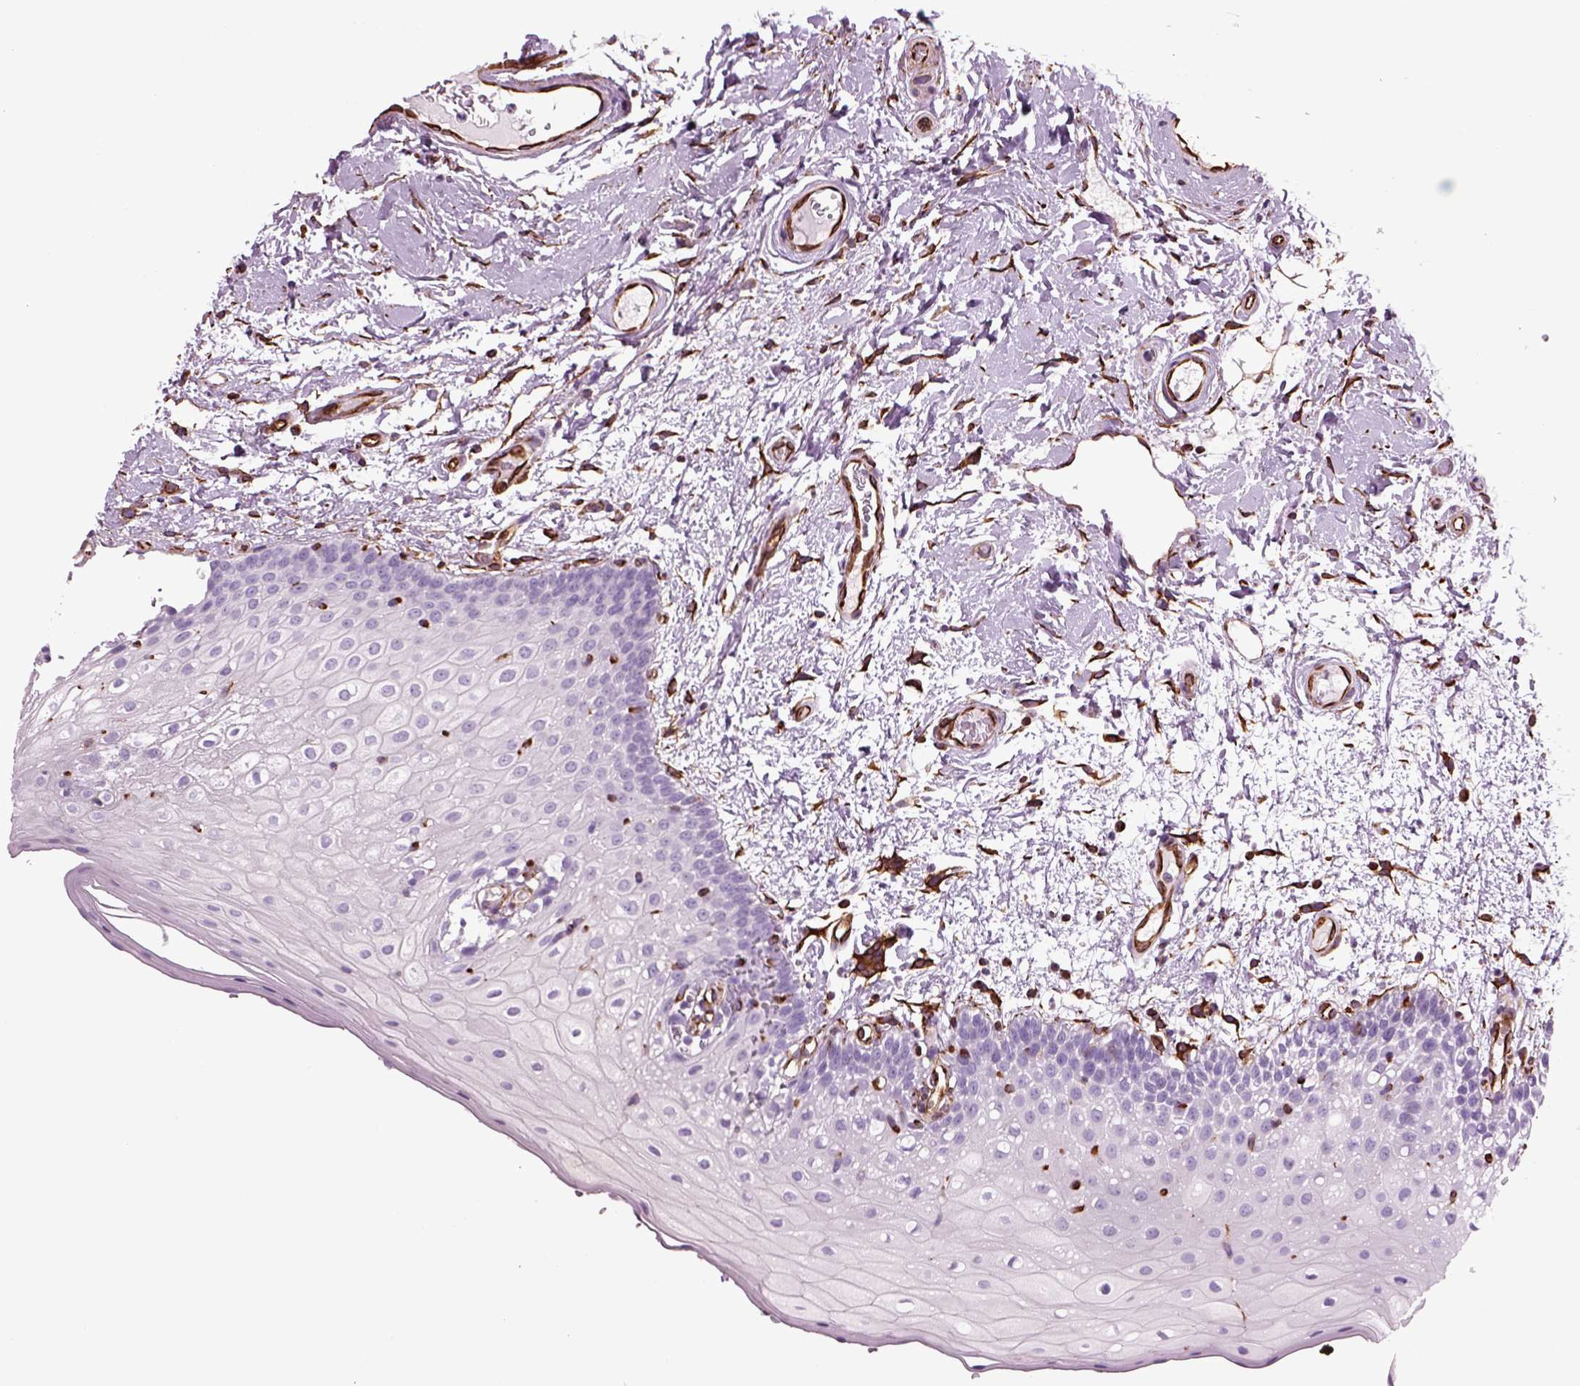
{"staining": {"intensity": "negative", "quantity": "none", "location": "none"}, "tissue": "oral mucosa", "cell_type": "Squamous epithelial cells", "image_type": "normal", "snomed": [{"axis": "morphology", "description": "Normal tissue, NOS"}, {"axis": "morphology", "description": "Squamous cell carcinoma, NOS"}, {"axis": "topography", "description": "Oral tissue"}, {"axis": "topography", "description": "Head-Neck"}], "caption": "DAB immunohistochemical staining of unremarkable human oral mucosa shows no significant staining in squamous epithelial cells. Brightfield microscopy of immunohistochemistry stained with DAB (brown) and hematoxylin (blue), captured at high magnification.", "gene": "ACER3", "patient": {"sex": "male", "age": 69}}